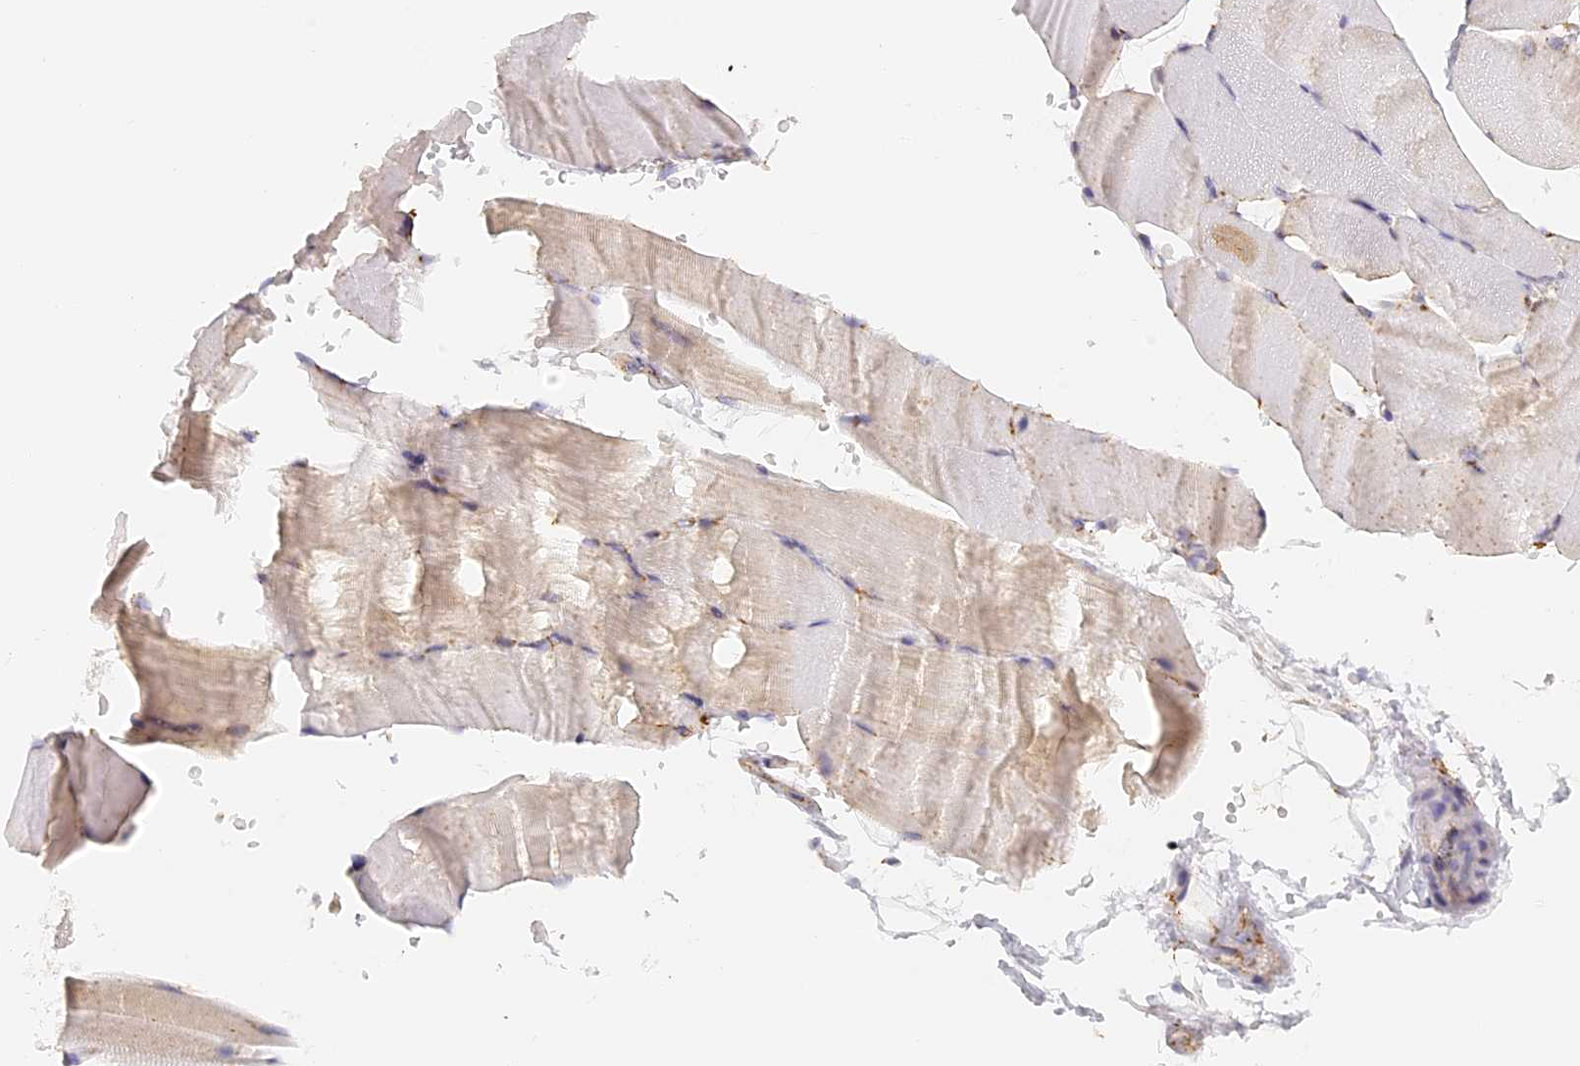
{"staining": {"intensity": "weak", "quantity": "<25%", "location": "cytoplasmic/membranous"}, "tissue": "skeletal muscle", "cell_type": "Myocytes", "image_type": "normal", "snomed": [{"axis": "morphology", "description": "Normal tissue, NOS"}, {"axis": "topography", "description": "Skeletal muscle"}, {"axis": "topography", "description": "Parathyroid gland"}], "caption": "Normal skeletal muscle was stained to show a protein in brown. There is no significant expression in myocytes.", "gene": "LAMP2", "patient": {"sex": "female", "age": 37}}